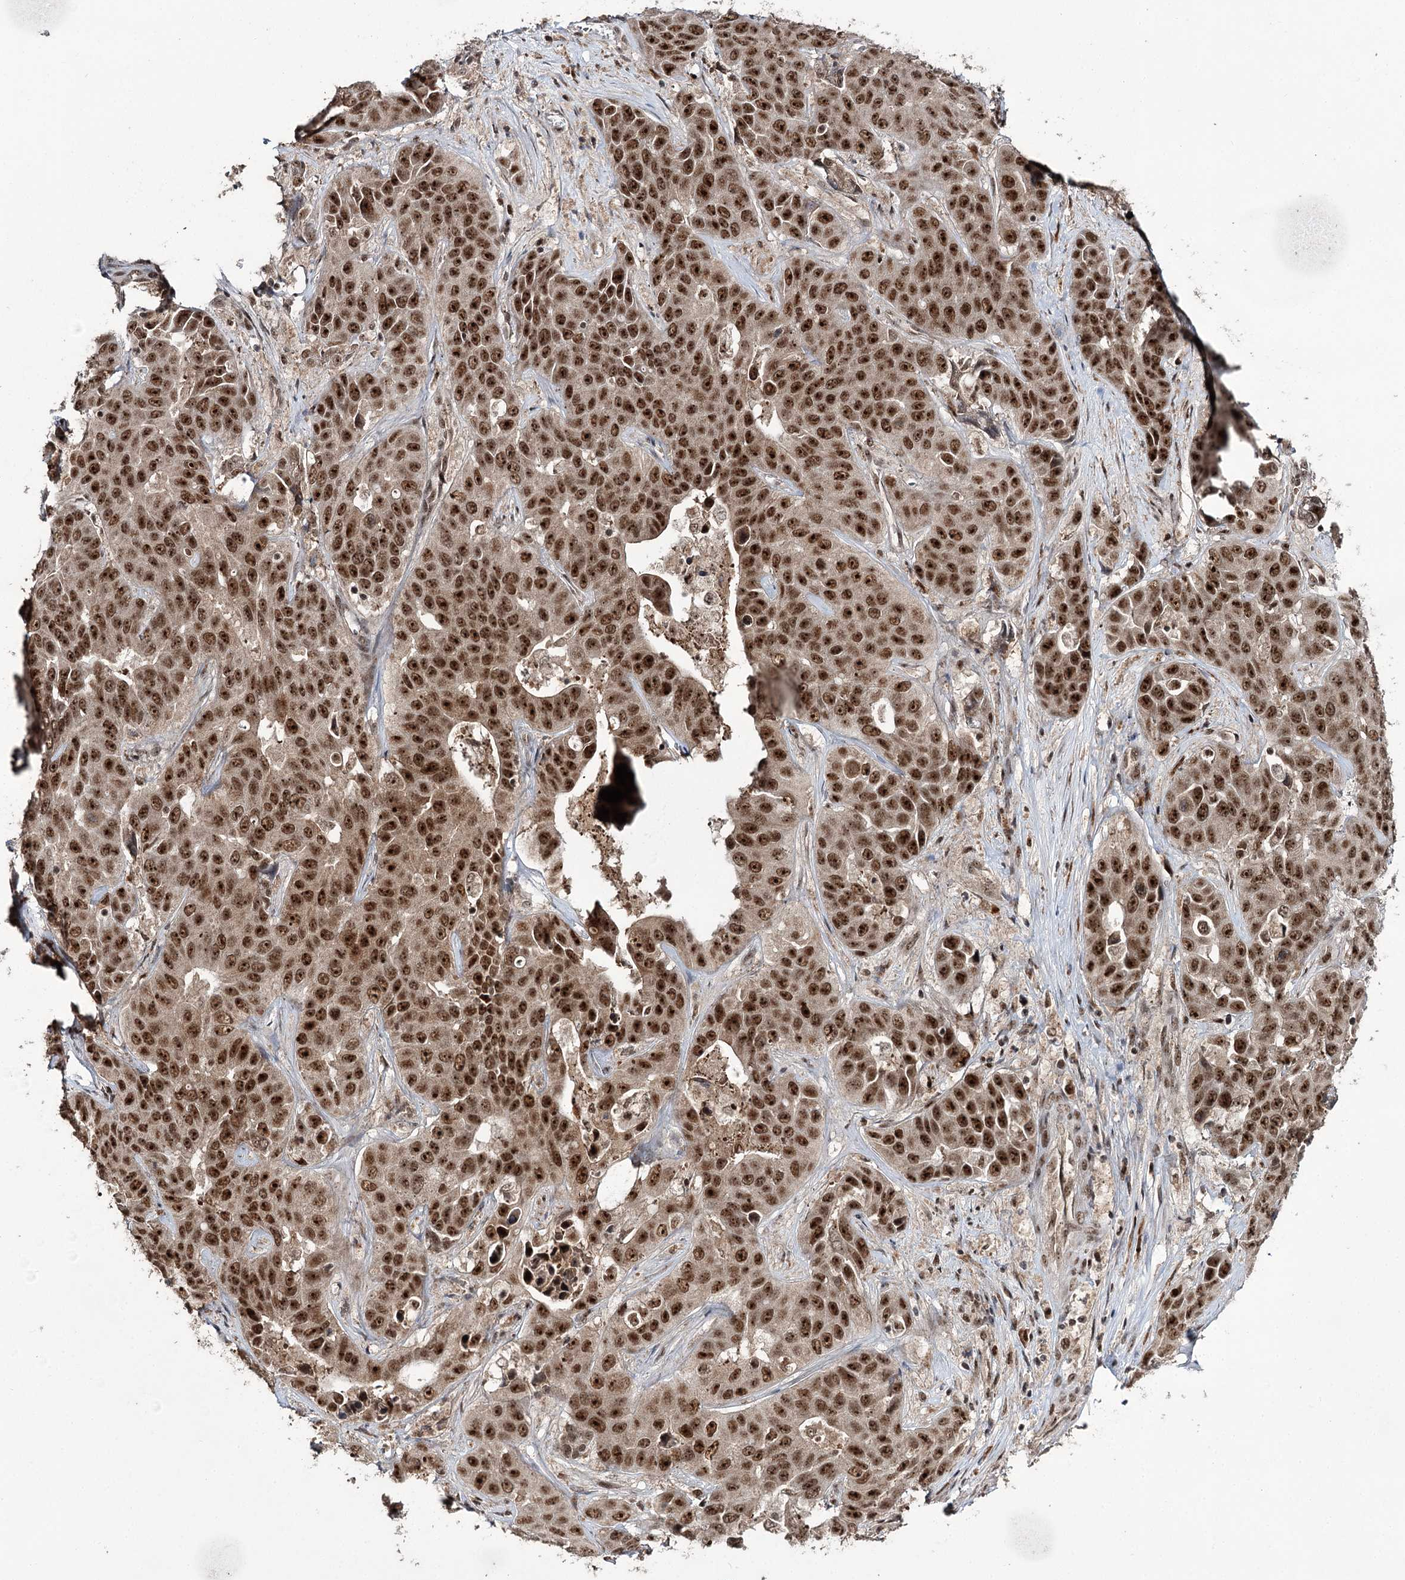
{"staining": {"intensity": "strong", "quantity": ">75%", "location": "nuclear"}, "tissue": "liver cancer", "cell_type": "Tumor cells", "image_type": "cancer", "snomed": [{"axis": "morphology", "description": "Cholangiocarcinoma"}, {"axis": "topography", "description": "Liver"}], "caption": "IHC (DAB (3,3'-diaminobenzidine)) staining of human cholangiocarcinoma (liver) demonstrates strong nuclear protein staining in approximately >75% of tumor cells.", "gene": "ERCC3", "patient": {"sex": "female", "age": 52}}